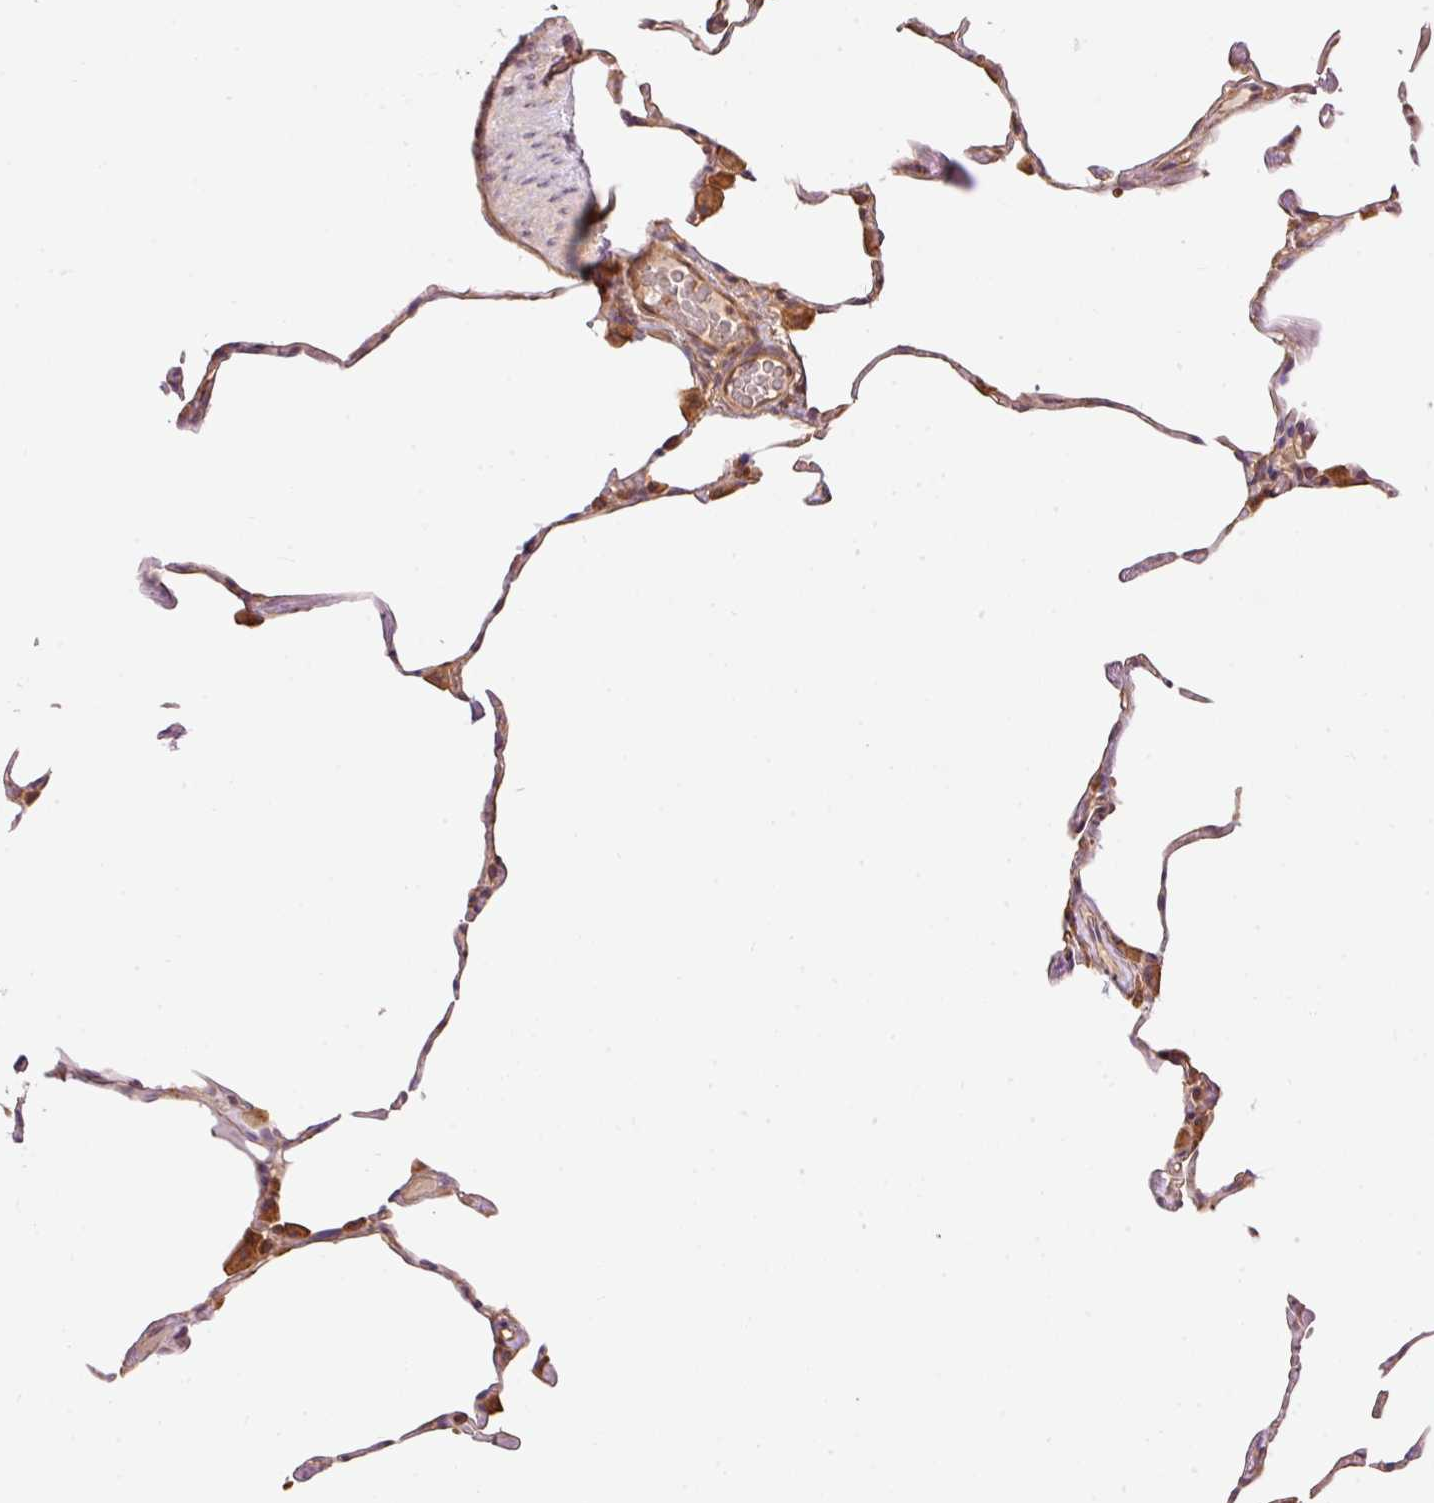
{"staining": {"intensity": "moderate", "quantity": "25%-75%", "location": "cytoplasmic/membranous"}, "tissue": "lung", "cell_type": "Alveolar cells", "image_type": "normal", "snomed": [{"axis": "morphology", "description": "Normal tissue, NOS"}, {"axis": "topography", "description": "Lung"}], "caption": "Moderate cytoplasmic/membranous protein expression is seen in about 25%-75% of alveolar cells in lung. (IHC, brightfield microscopy, high magnification).", "gene": "ADCY4", "patient": {"sex": "female", "age": 57}}